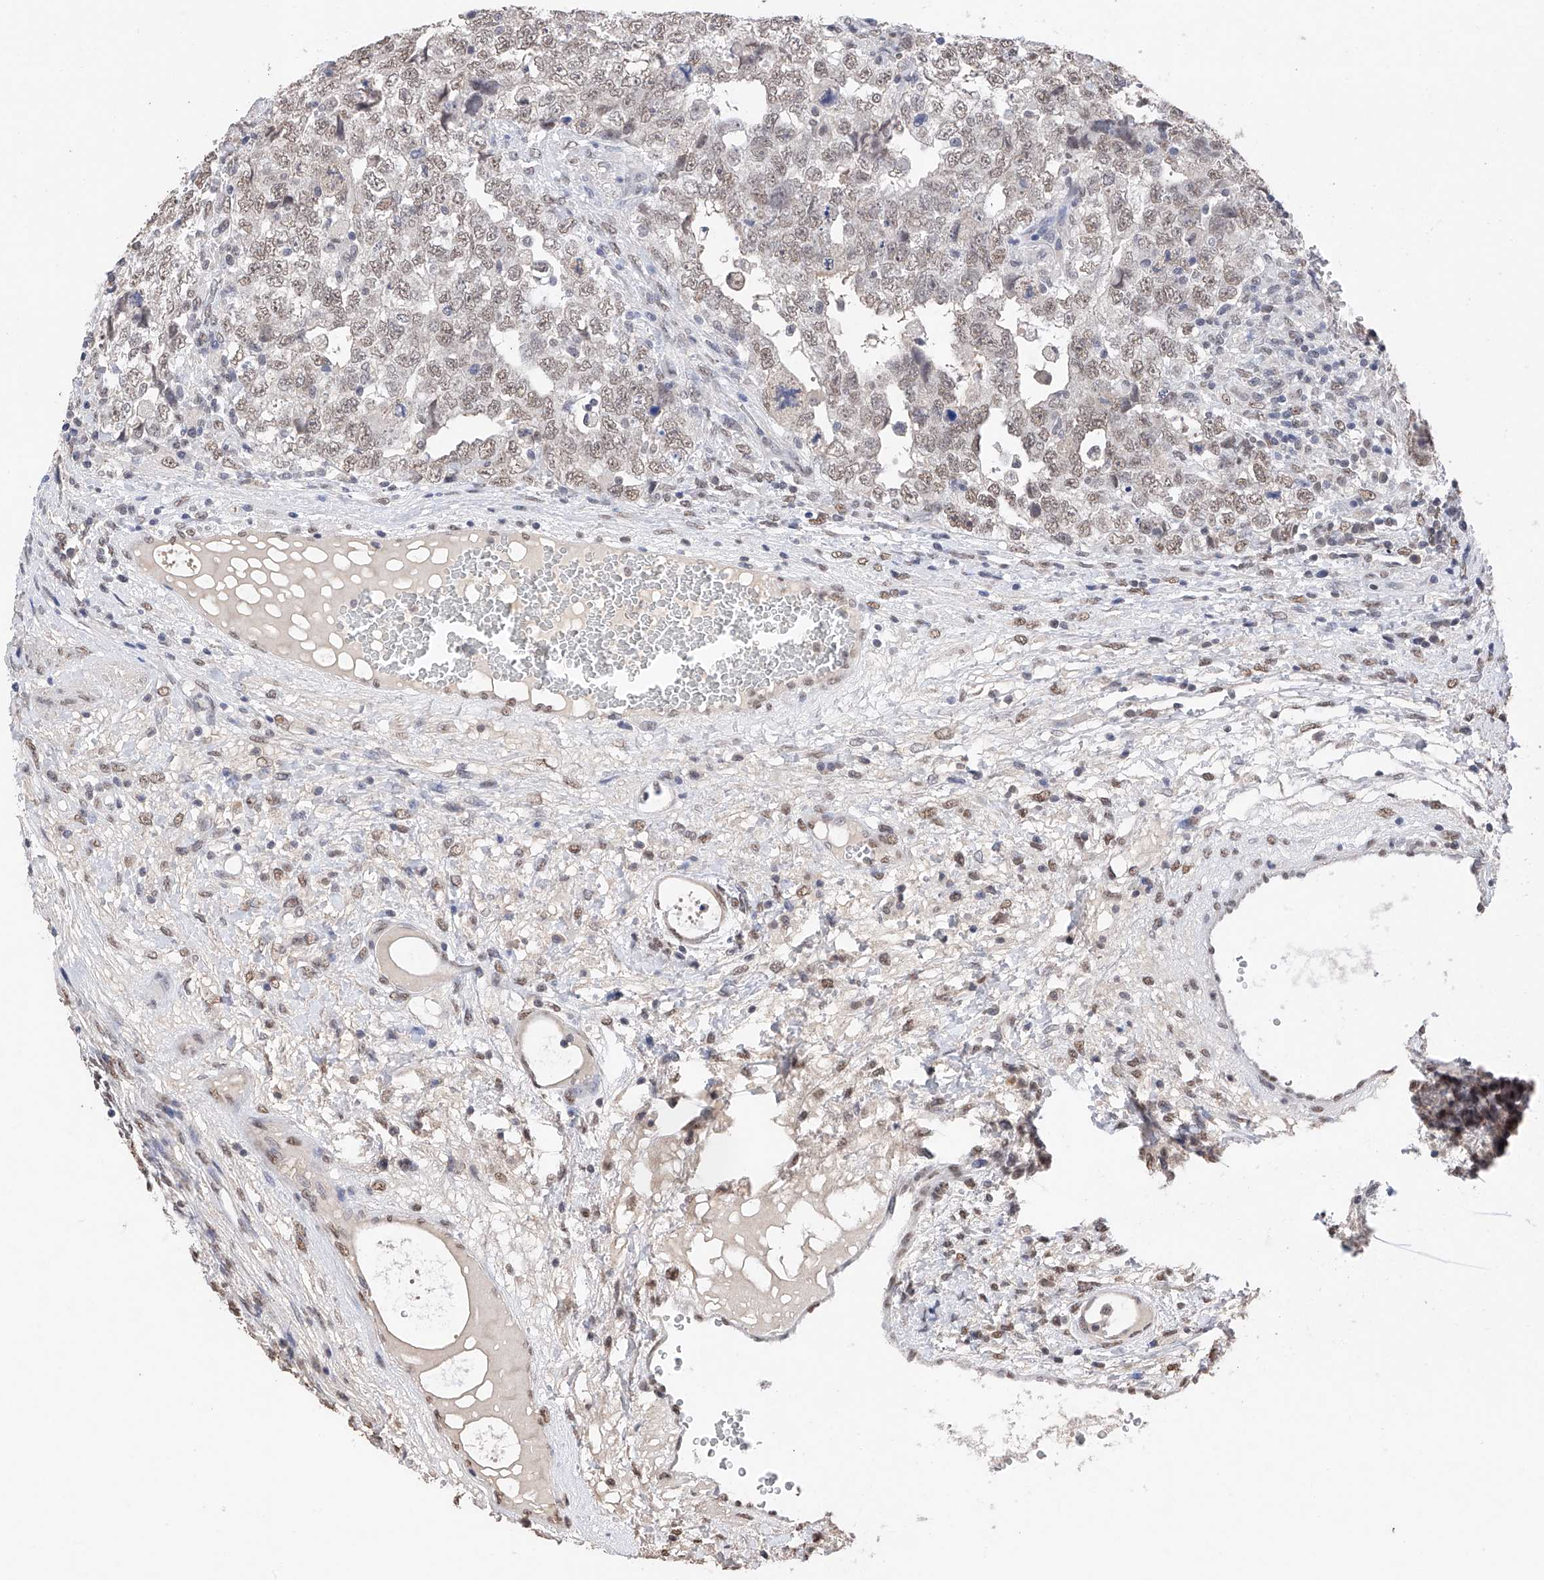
{"staining": {"intensity": "moderate", "quantity": "25%-75%", "location": "nuclear"}, "tissue": "testis cancer", "cell_type": "Tumor cells", "image_type": "cancer", "snomed": [{"axis": "morphology", "description": "Carcinoma, Embryonal, NOS"}, {"axis": "topography", "description": "Testis"}], "caption": "This is a photomicrograph of immunohistochemistry (IHC) staining of testis cancer (embryonal carcinoma), which shows moderate positivity in the nuclear of tumor cells.", "gene": "DMAP1", "patient": {"sex": "male", "age": 37}}